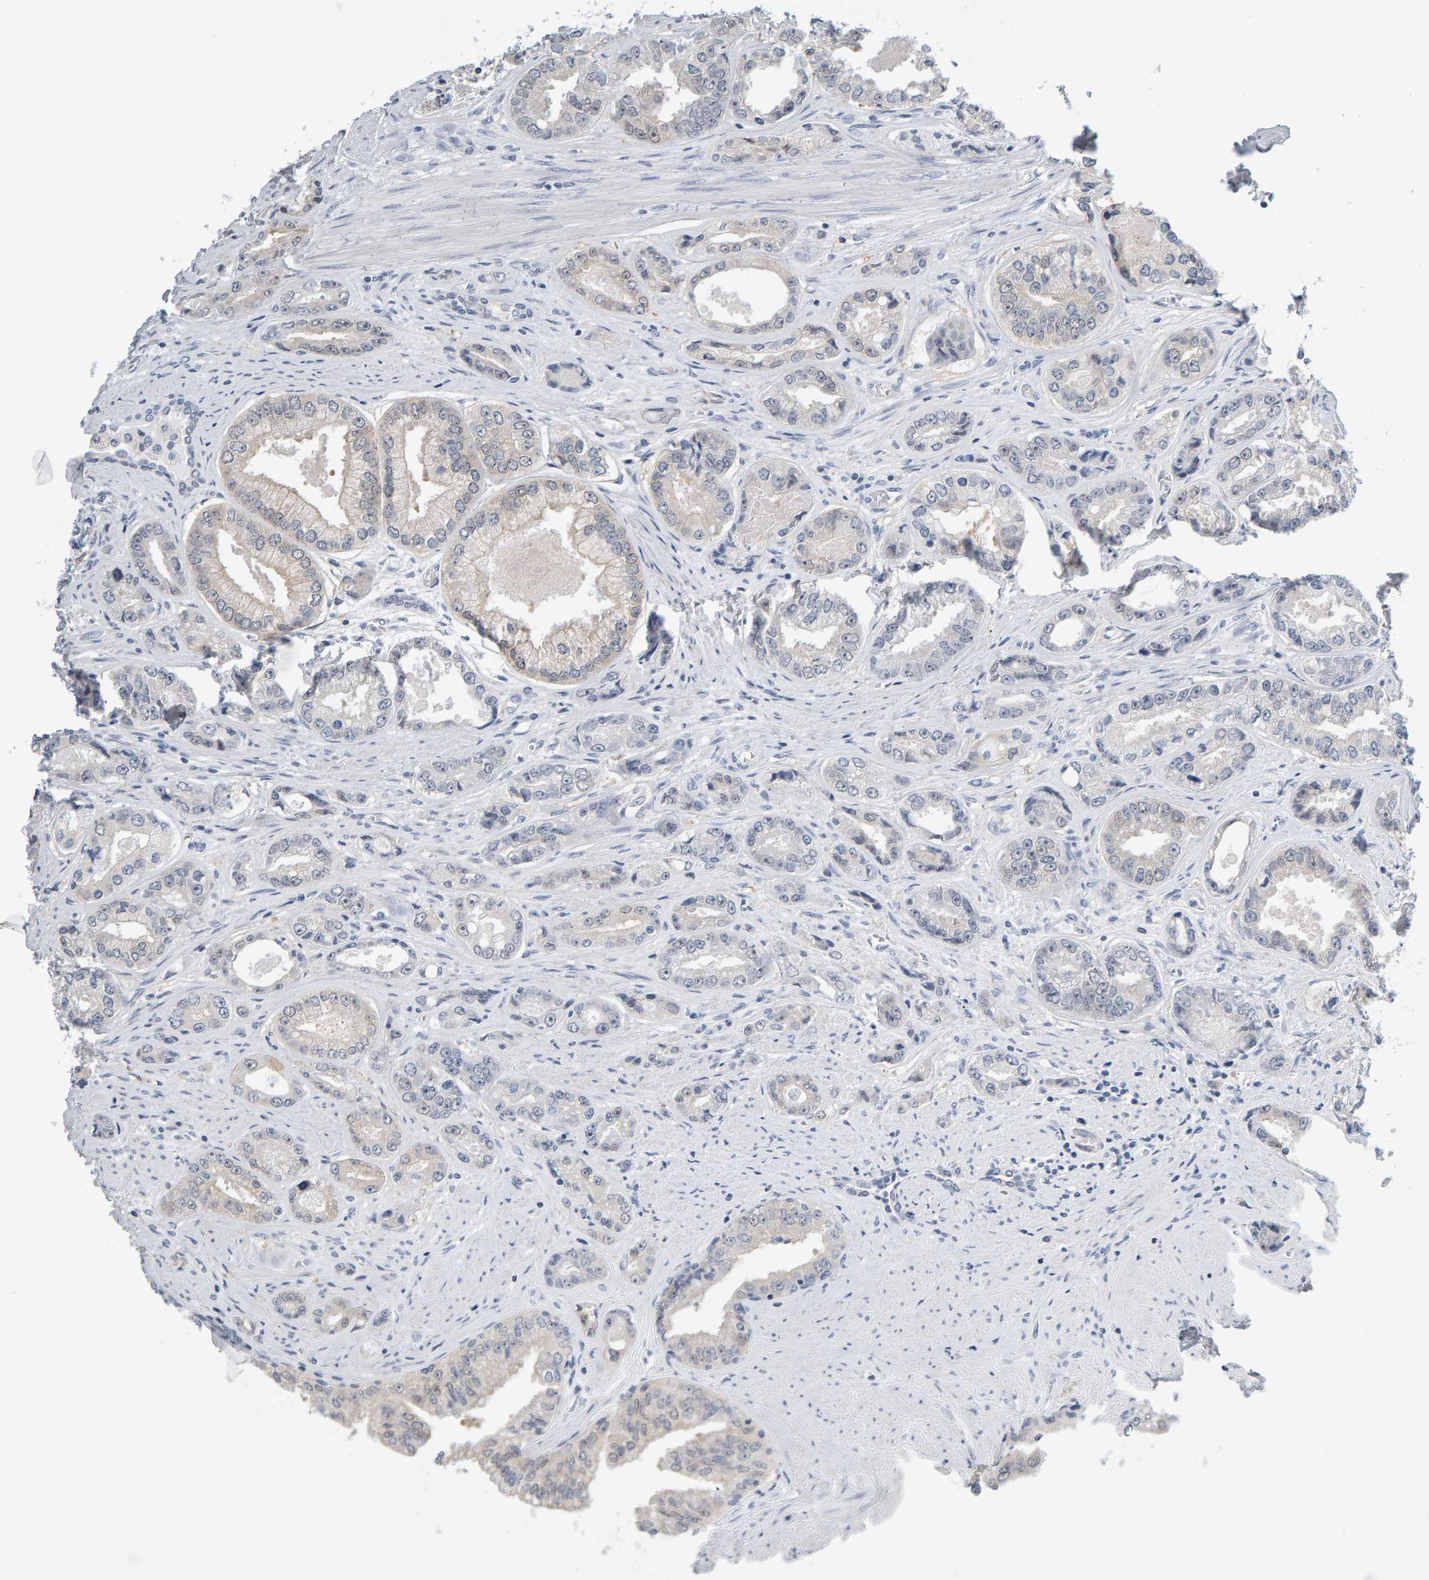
{"staining": {"intensity": "negative", "quantity": "none", "location": "none"}, "tissue": "prostate cancer", "cell_type": "Tumor cells", "image_type": "cancer", "snomed": [{"axis": "morphology", "description": "Adenocarcinoma, High grade"}, {"axis": "topography", "description": "Prostate"}], "caption": "Tumor cells are negative for protein expression in human prostate cancer (adenocarcinoma (high-grade)).", "gene": "CTH", "patient": {"sex": "male", "age": 61}}